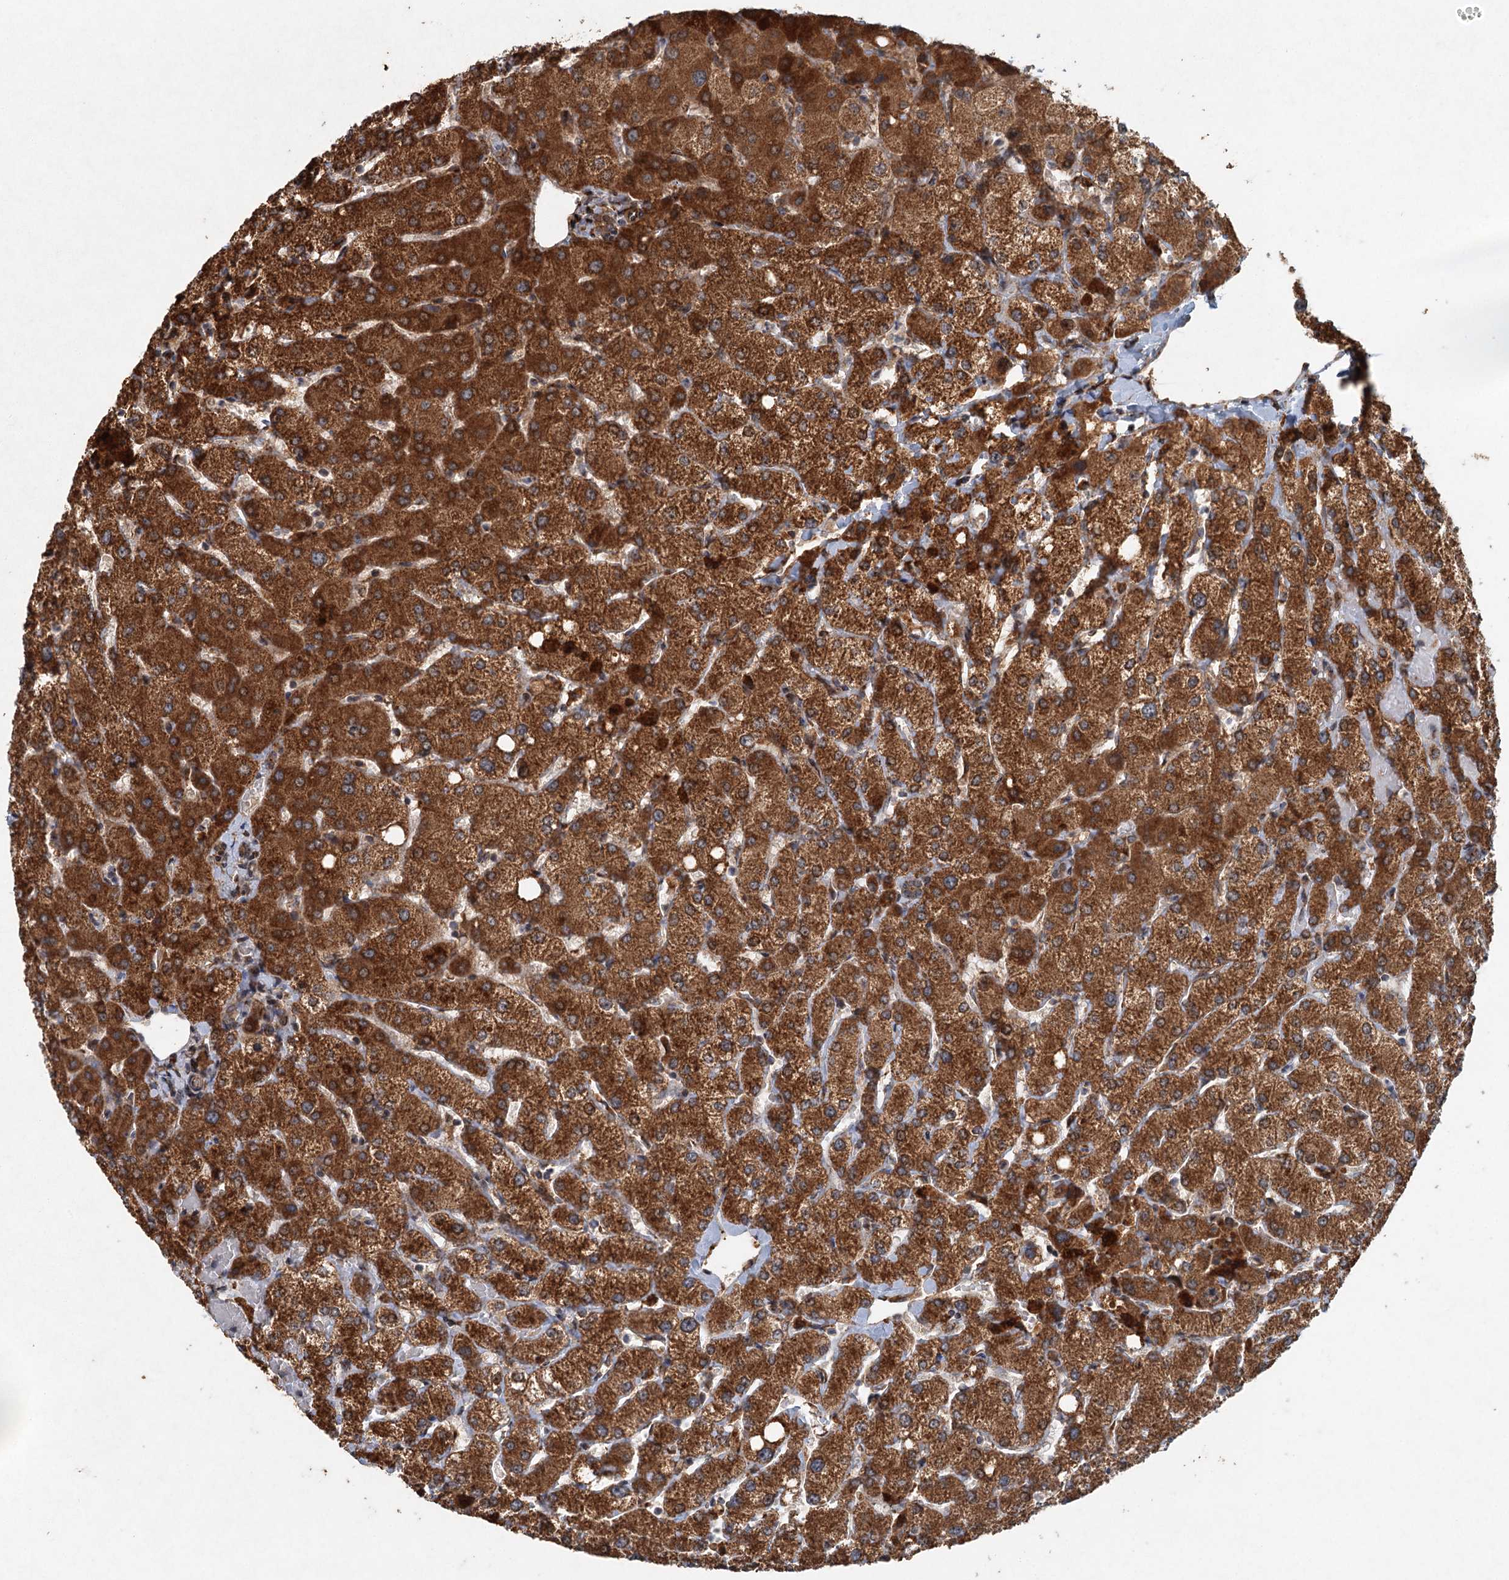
{"staining": {"intensity": "weak", "quantity": ">75%", "location": "cytoplasmic/membranous"}, "tissue": "liver", "cell_type": "Cholangiocytes", "image_type": "normal", "snomed": [{"axis": "morphology", "description": "Normal tissue, NOS"}, {"axis": "topography", "description": "Liver"}], "caption": "The photomicrograph exhibits immunohistochemical staining of unremarkable liver. There is weak cytoplasmic/membranous positivity is seen in approximately >75% of cholangiocytes.", "gene": "SRPX2", "patient": {"sex": "female", "age": 54}}